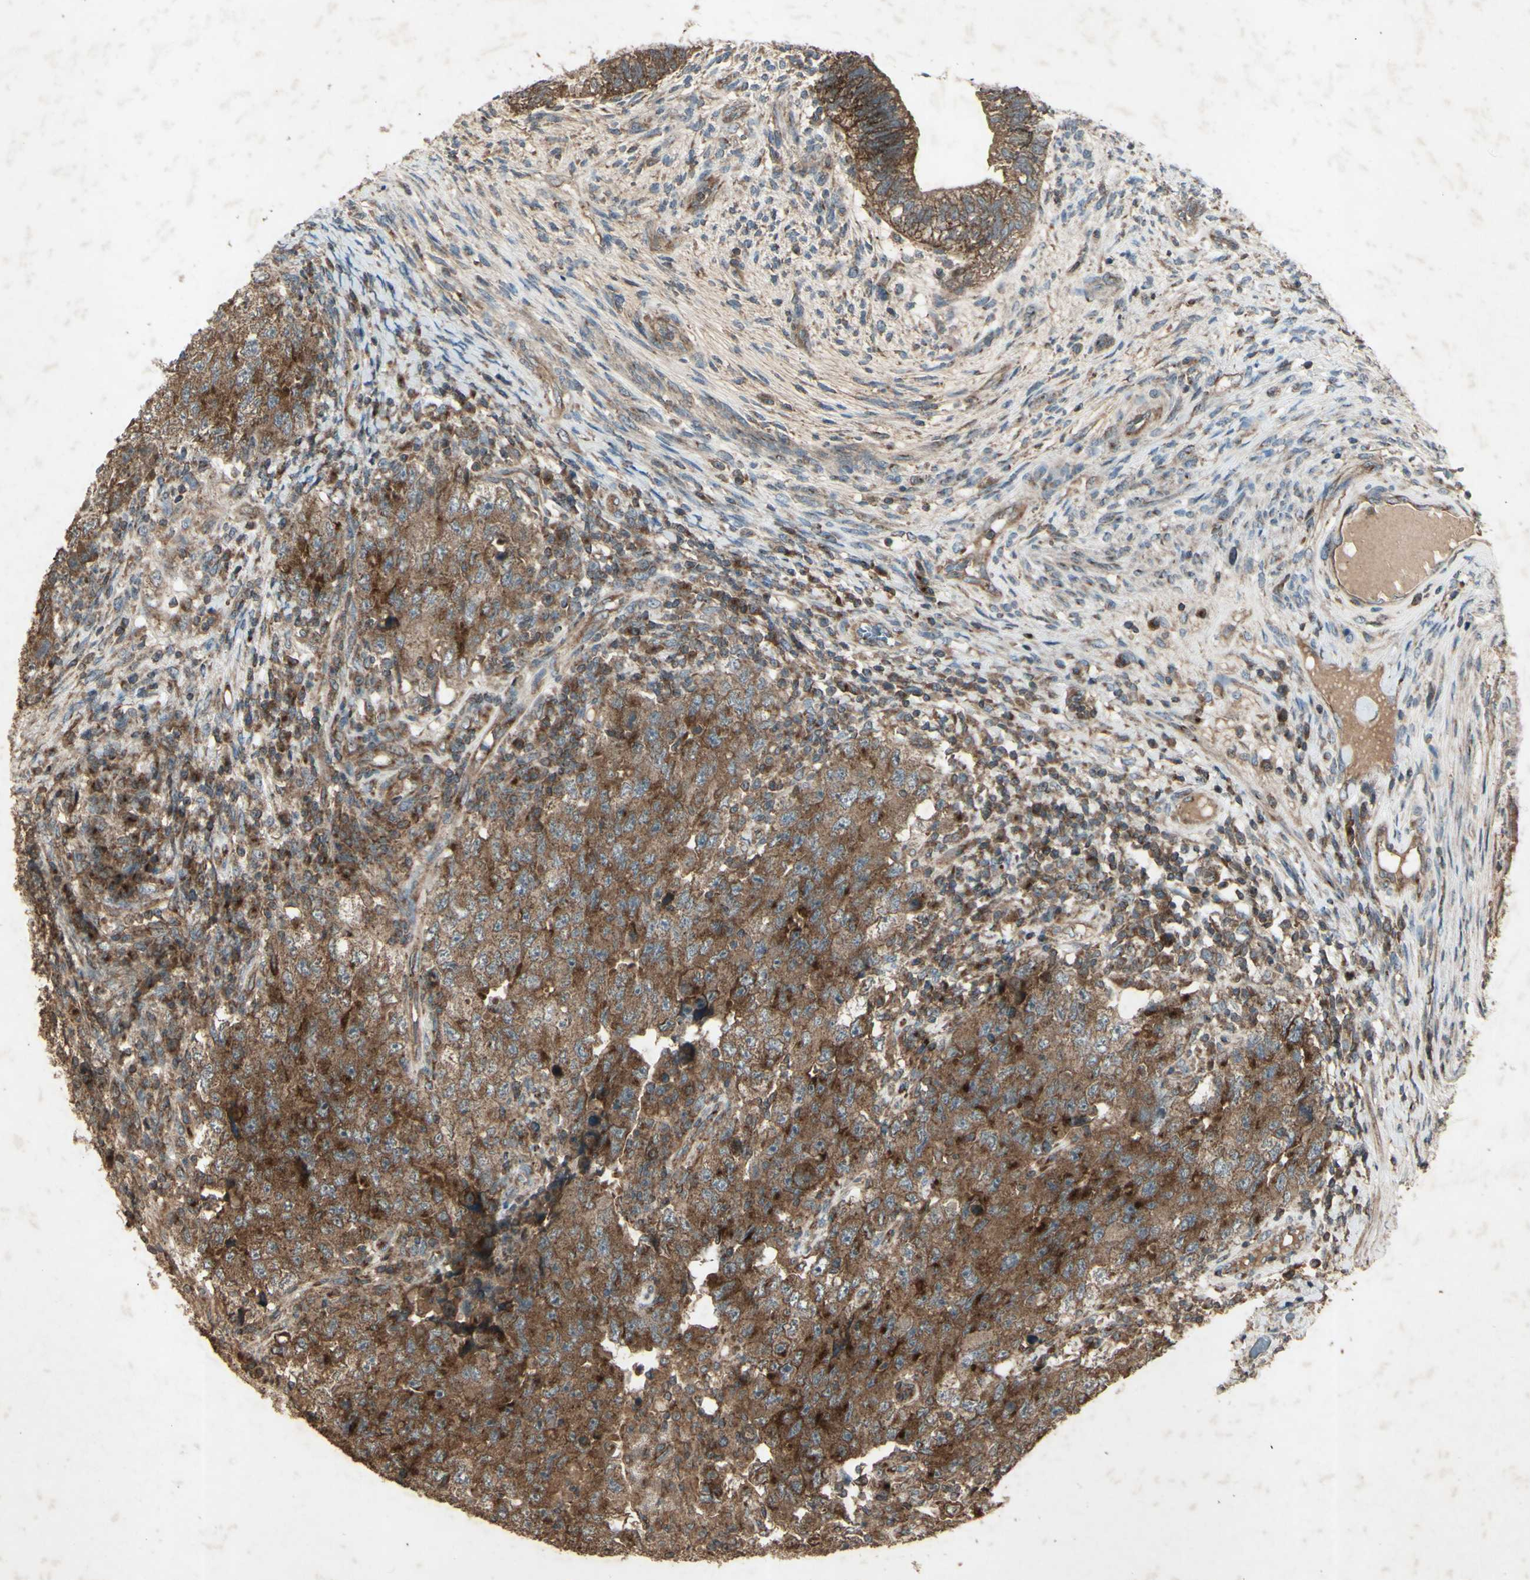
{"staining": {"intensity": "strong", "quantity": ">75%", "location": "cytoplasmic/membranous"}, "tissue": "testis cancer", "cell_type": "Tumor cells", "image_type": "cancer", "snomed": [{"axis": "morphology", "description": "Carcinoma, Embryonal, NOS"}, {"axis": "topography", "description": "Testis"}], "caption": "This image shows testis cancer stained with immunohistochemistry (IHC) to label a protein in brown. The cytoplasmic/membranous of tumor cells show strong positivity for the protein. Nuclei are counter-stained blue.", "gene": "AP1G1", "patient": {"sex": "male", "age": 26}}